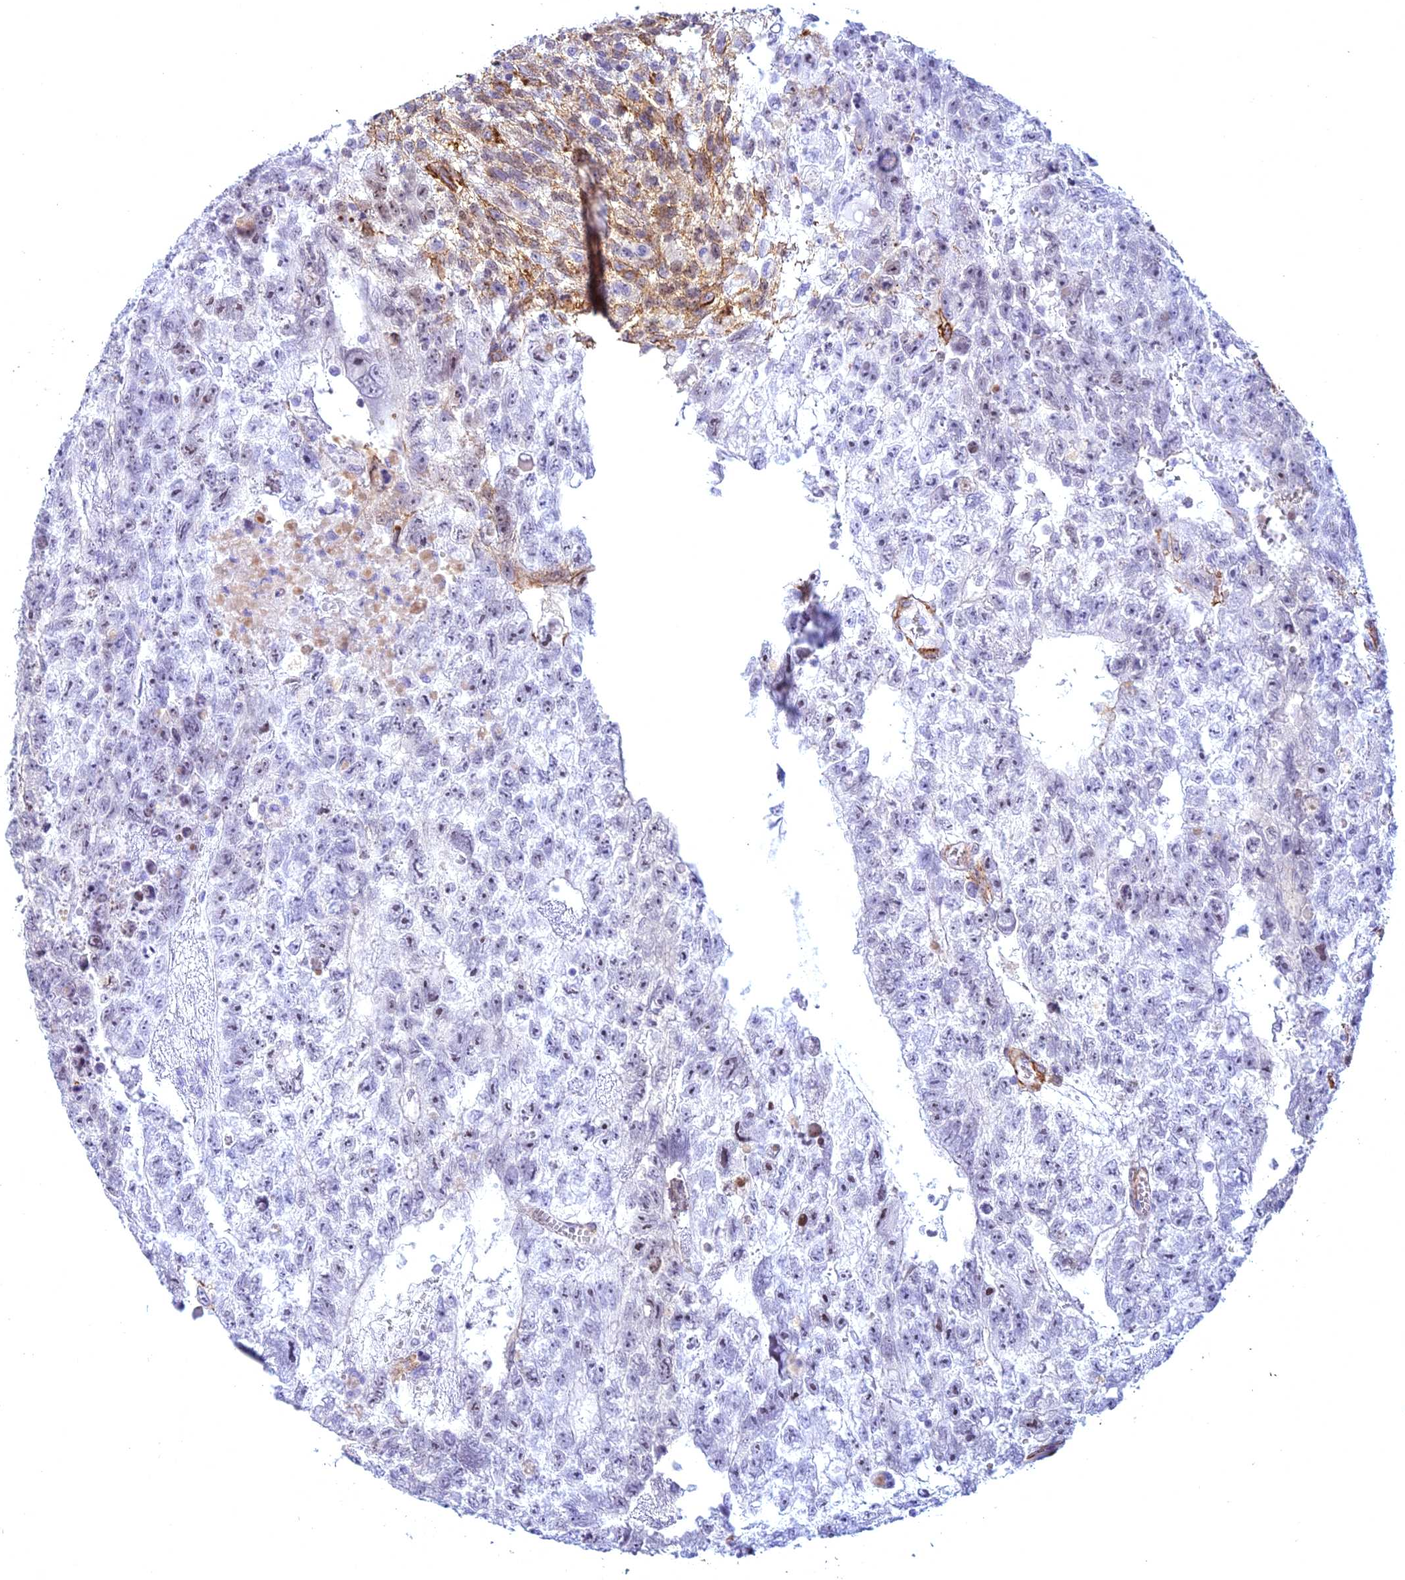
{"staining": {"intensity": "negative", "quantity": "none", "location": "none"}, "tissue": "testis cancer", "cell_type": "Tumor cells", "image_type": "cancer", "snomed": [{"axis": "morphology", "description": "Carcinoma, Embryonal, NOS"}, {"axis": "topography", "description": "Testis"}], "caption": "Testis embryonal carcinoma was stained to show a protein in brown. There is no significant positivity in tumor cells.", "gene": "CENPV", "patient": {"sex": "male", "age": 26}}